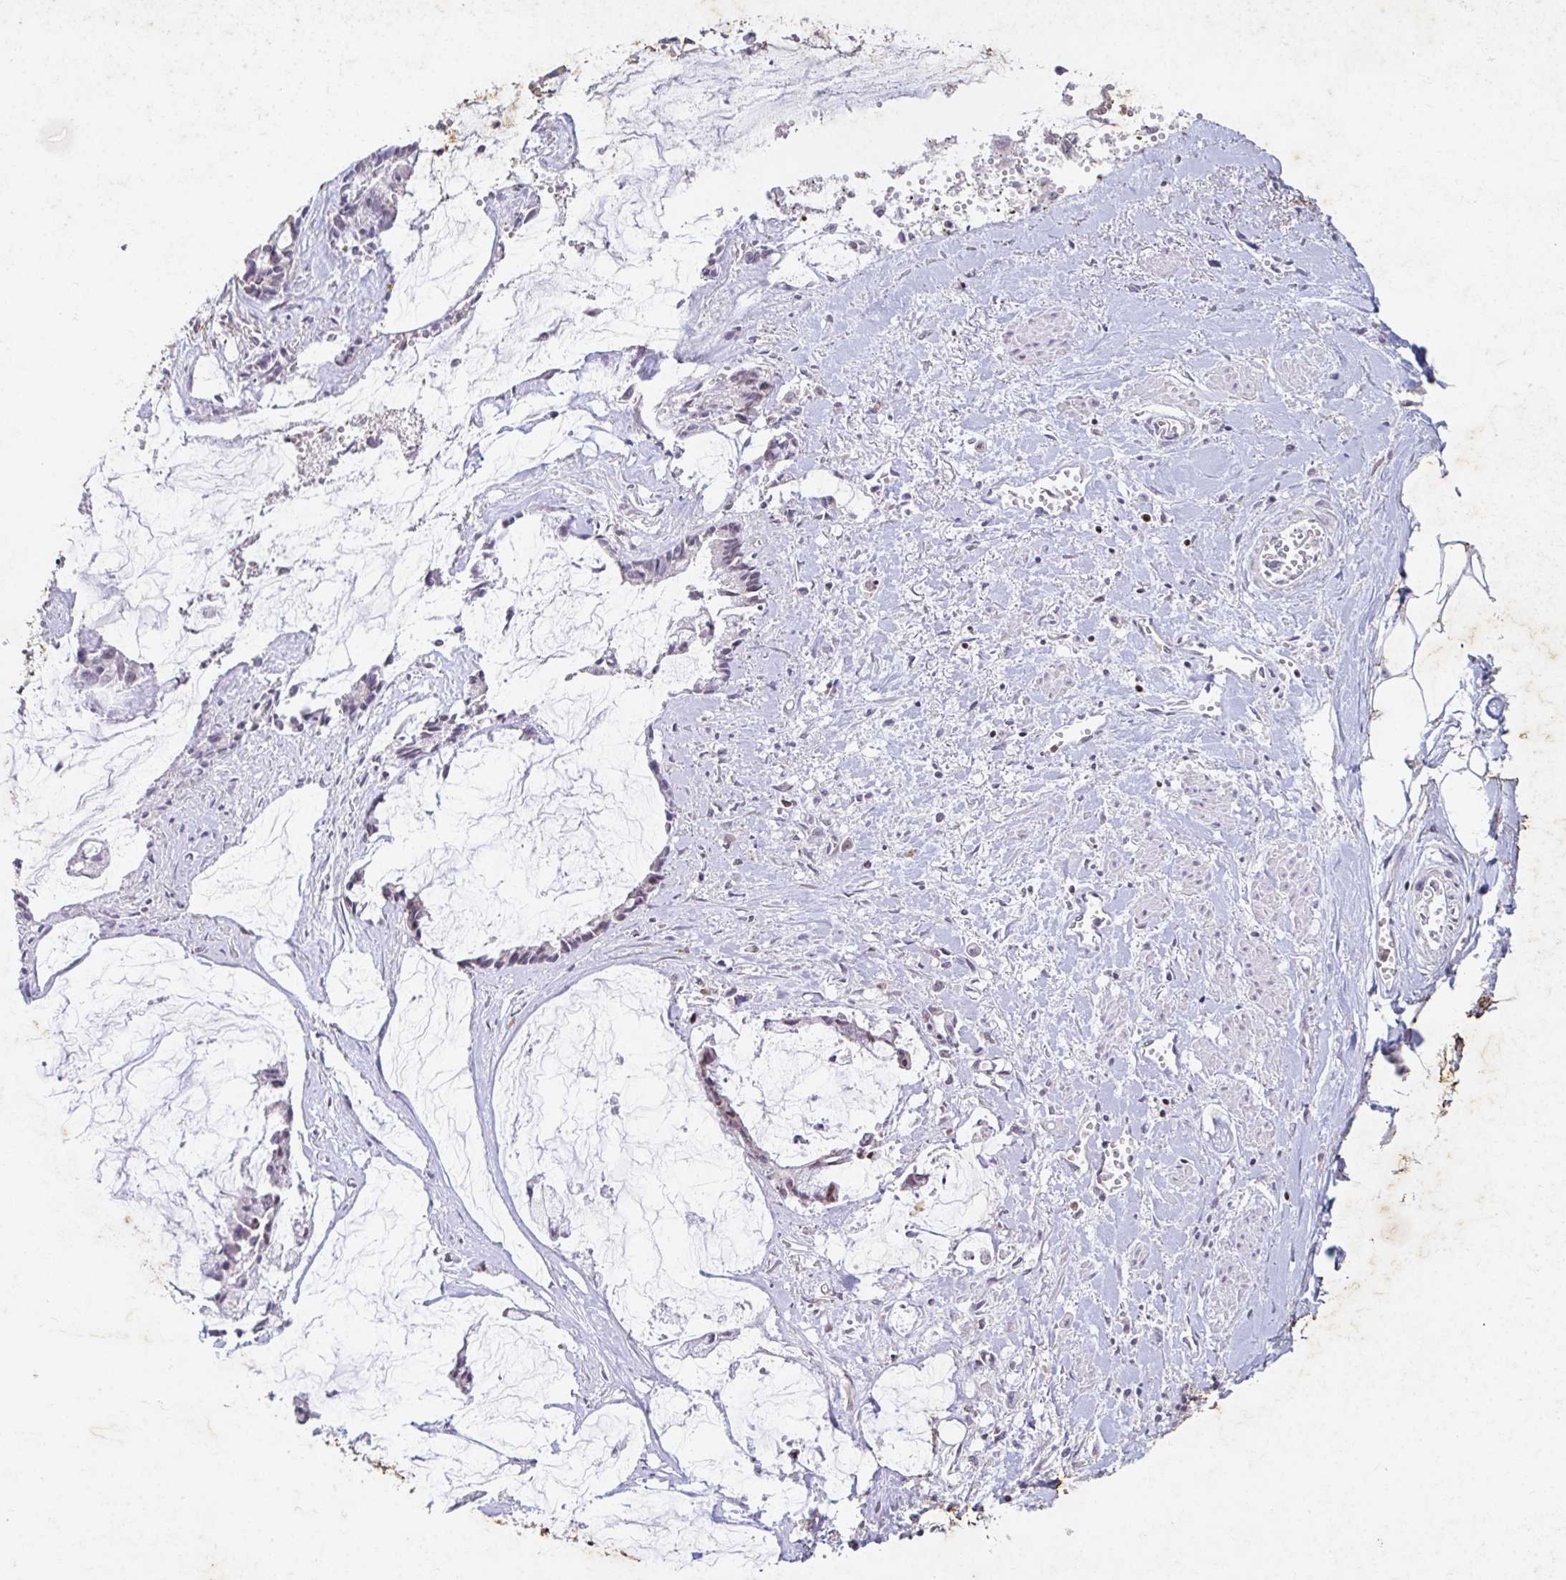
{"staining": {"intensity": "weak", "quantity": "<25%", "location": "nuclear"}, "tissue": "ovarian cancer", "cell_type": "Tumor cells", "image_type": "cancer", "snomed": [{"axis": "morphology", "description": "Cystadenocarcinoma, mucinous, NOS"}, {"axis": "topography", "description": "Ovary"}], "caption": "DAB immunohistochemical staining of ovarian cancer (mucinous cystadenocarcinoma) demonstrates no significant expression in tumor cells.", "gene": "C19orf53", "patient": {"sex": "female", "age": 90}}